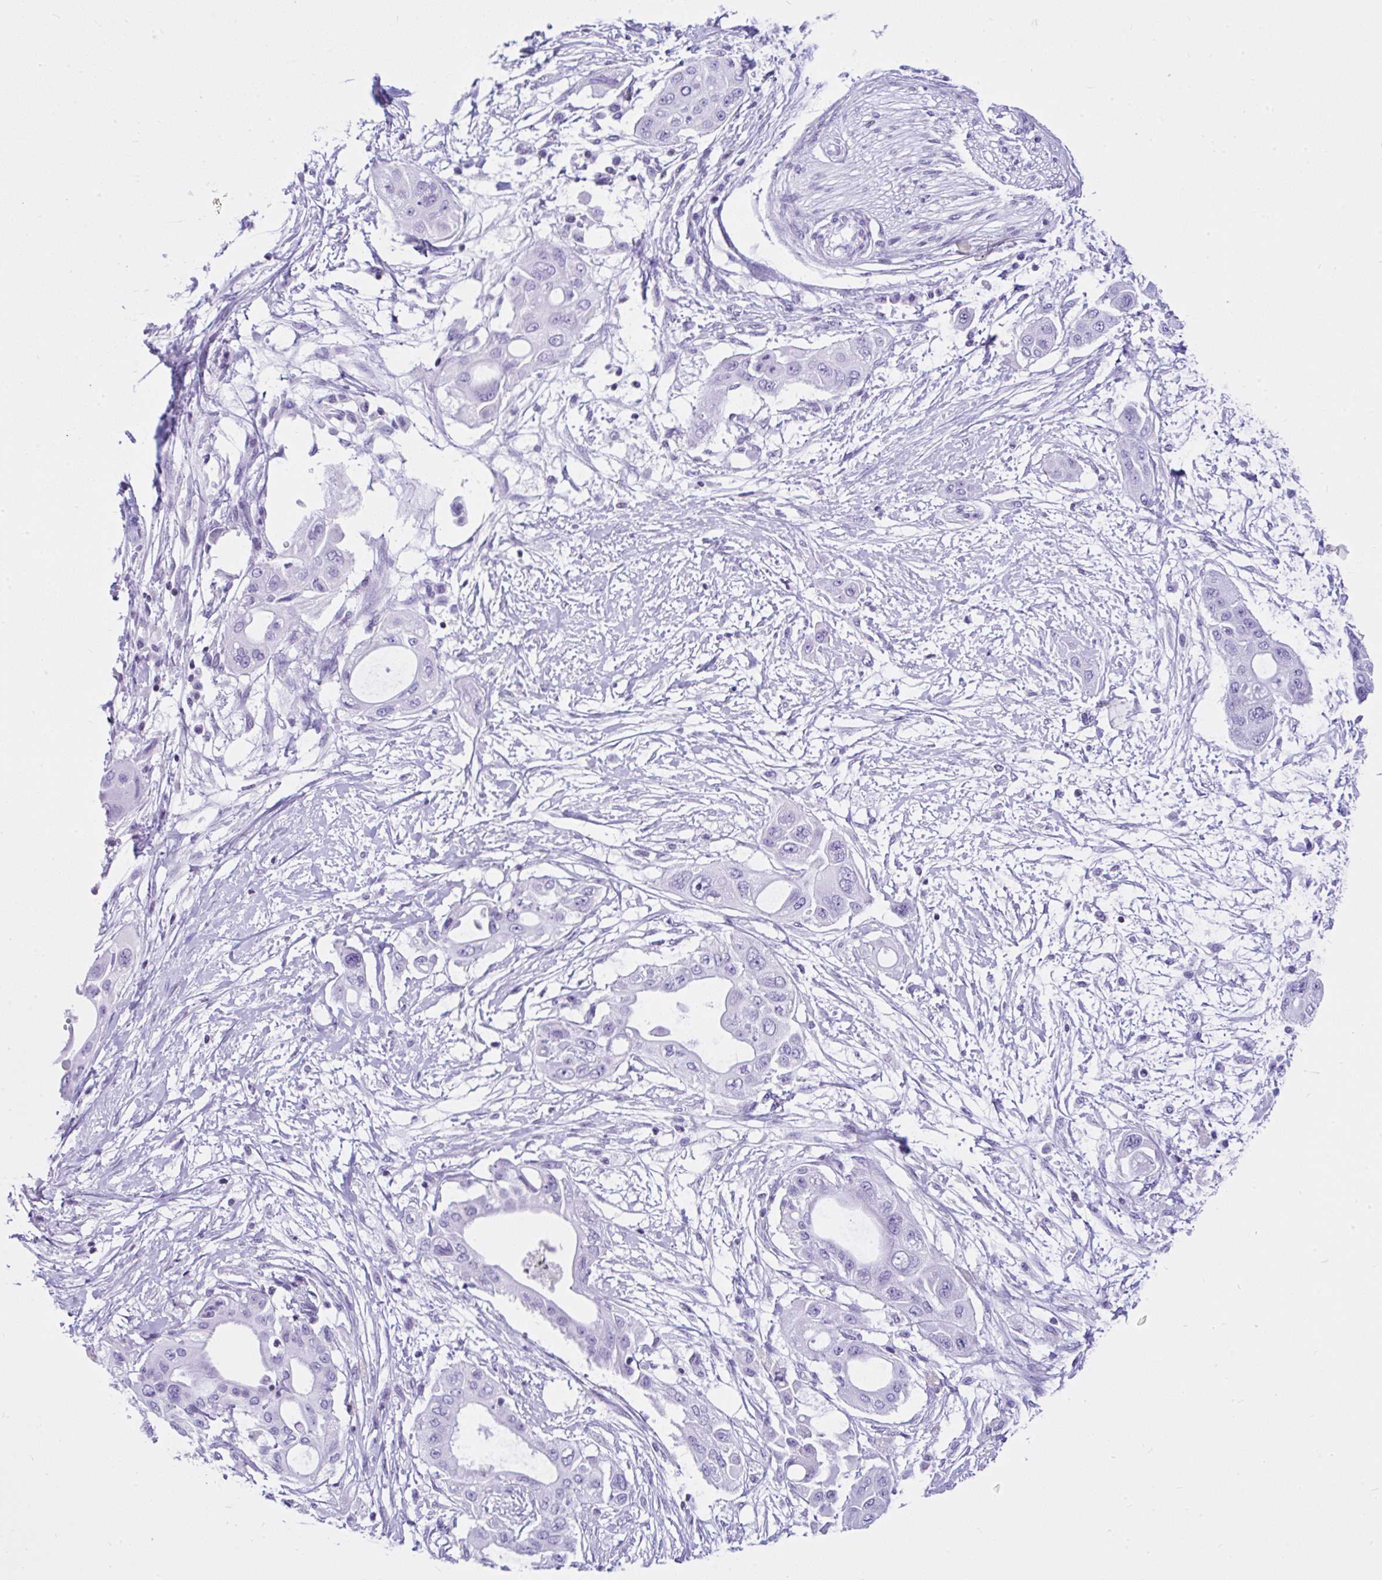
{"staining": {"intensity": "negative", "quantity": "none", "location": "none"}, "tissue": "pancreatic cancer", "cell_type": "Tumor cells", "image_type": "cancer", "snomed": [{"axis": "morphology", "description": "Adenocarcinoma, NOS"}, {"axis": "topography", "description": "Pancreas"}], "caption": "An IHC histopathology image of pancreatic cancer (adenocarcinoma) is shown. There is no staining in tumor cells of pancreatic cancer (adenocarcinoma).", "gene": "KRT27", "patient": {"sex": "male", "age": 68}}